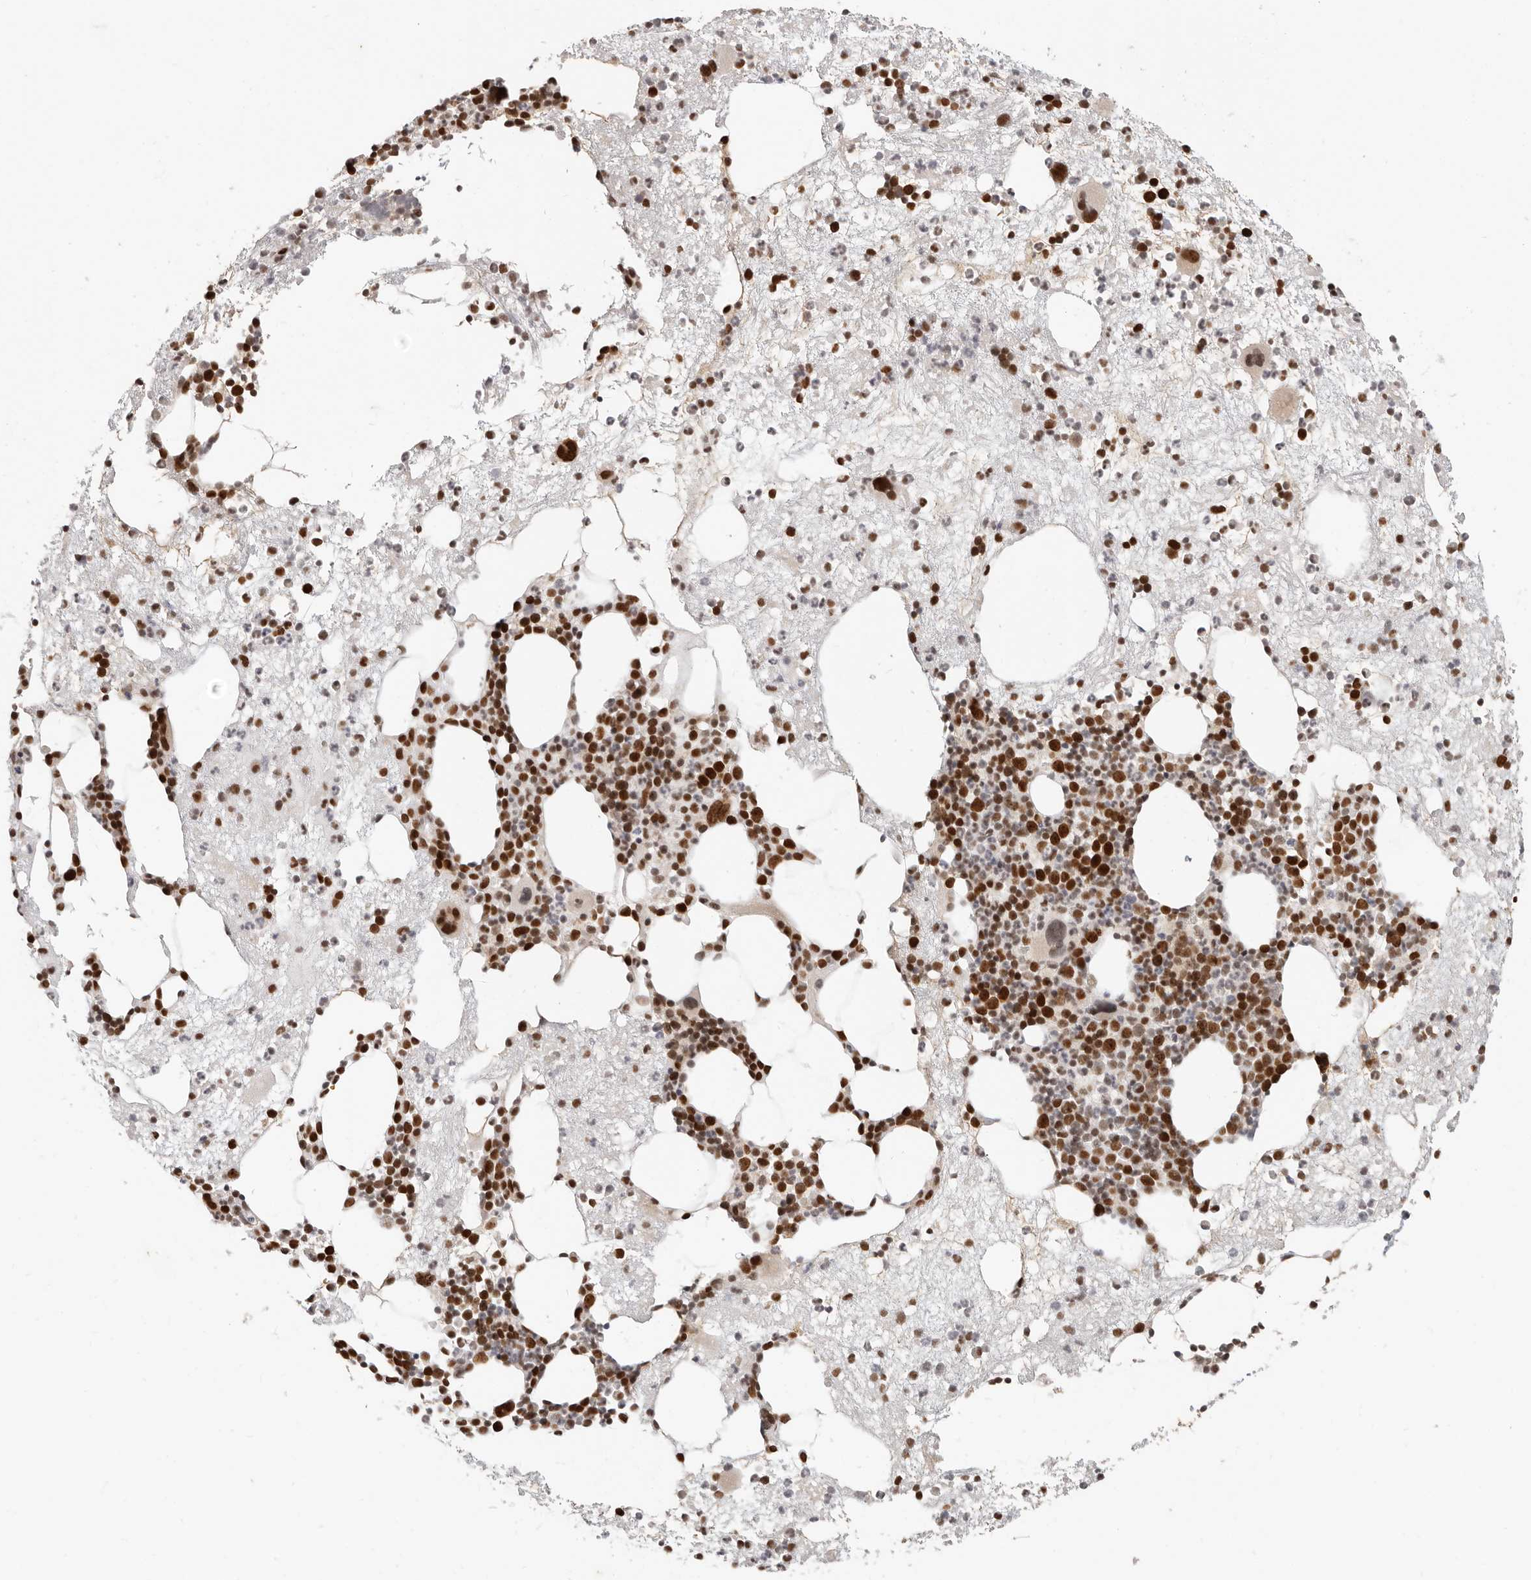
{"staining": {"intensity": "strong", "quantity": ">75%", "location": "nuclear"}, "tissue": "bone marrow", "cell_type": "Hematopoietic cells", "image_type": "normal", "snomed": [{"axis": "morphology", "description": "Normal tissue, NOS"}, {"axis": "topography", "description": "Bone marrow"}], "caption": "Immunohistochemistry (IHC) image of benign bone marrow: human bone marrow stained using immunohistochemistry exhibits high levels of strong protein expression localized specifically in the nuclear of hematopoietic cells, appearing as a nuclear brown color.", "gene": "RFC2", "patient": {"sex": "male", "age": 54}}